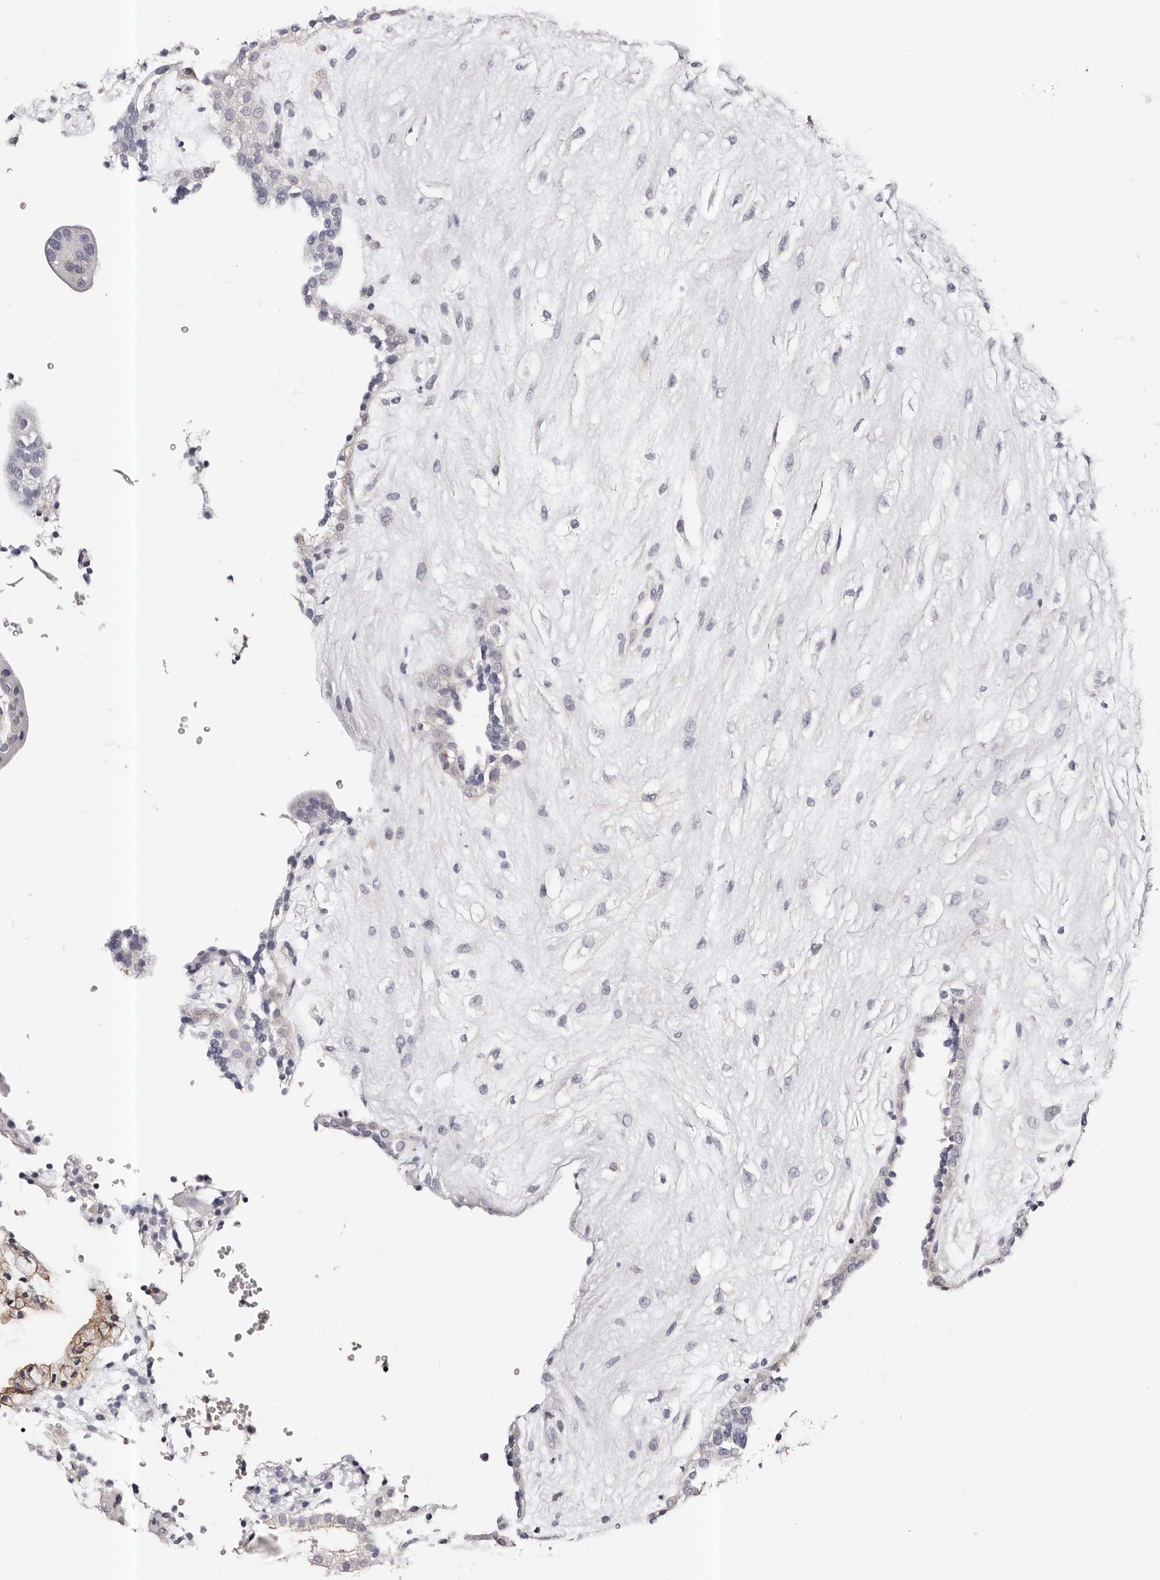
{"staining": {"intensity": "negative", "quantity": "none", "location": "none"}, "tissue": "placenta", "cell_type": "Decidual cells", "image_type": "normal", "snomed": [{"axis": "morphology", "description": "Normal tissue, NOS"}, {"axis": "topography", "description": "Placenta"}], "caption": "High magnification brightfield microscopy of normal placenta stained with DAB (3,3'-diaminobenzidine) (brown) and counterstained with hematoxylin (blue): decidual cells show no significant expression.", "gene": "ROM1", "patient": {"sex": "female", "age": 18}}